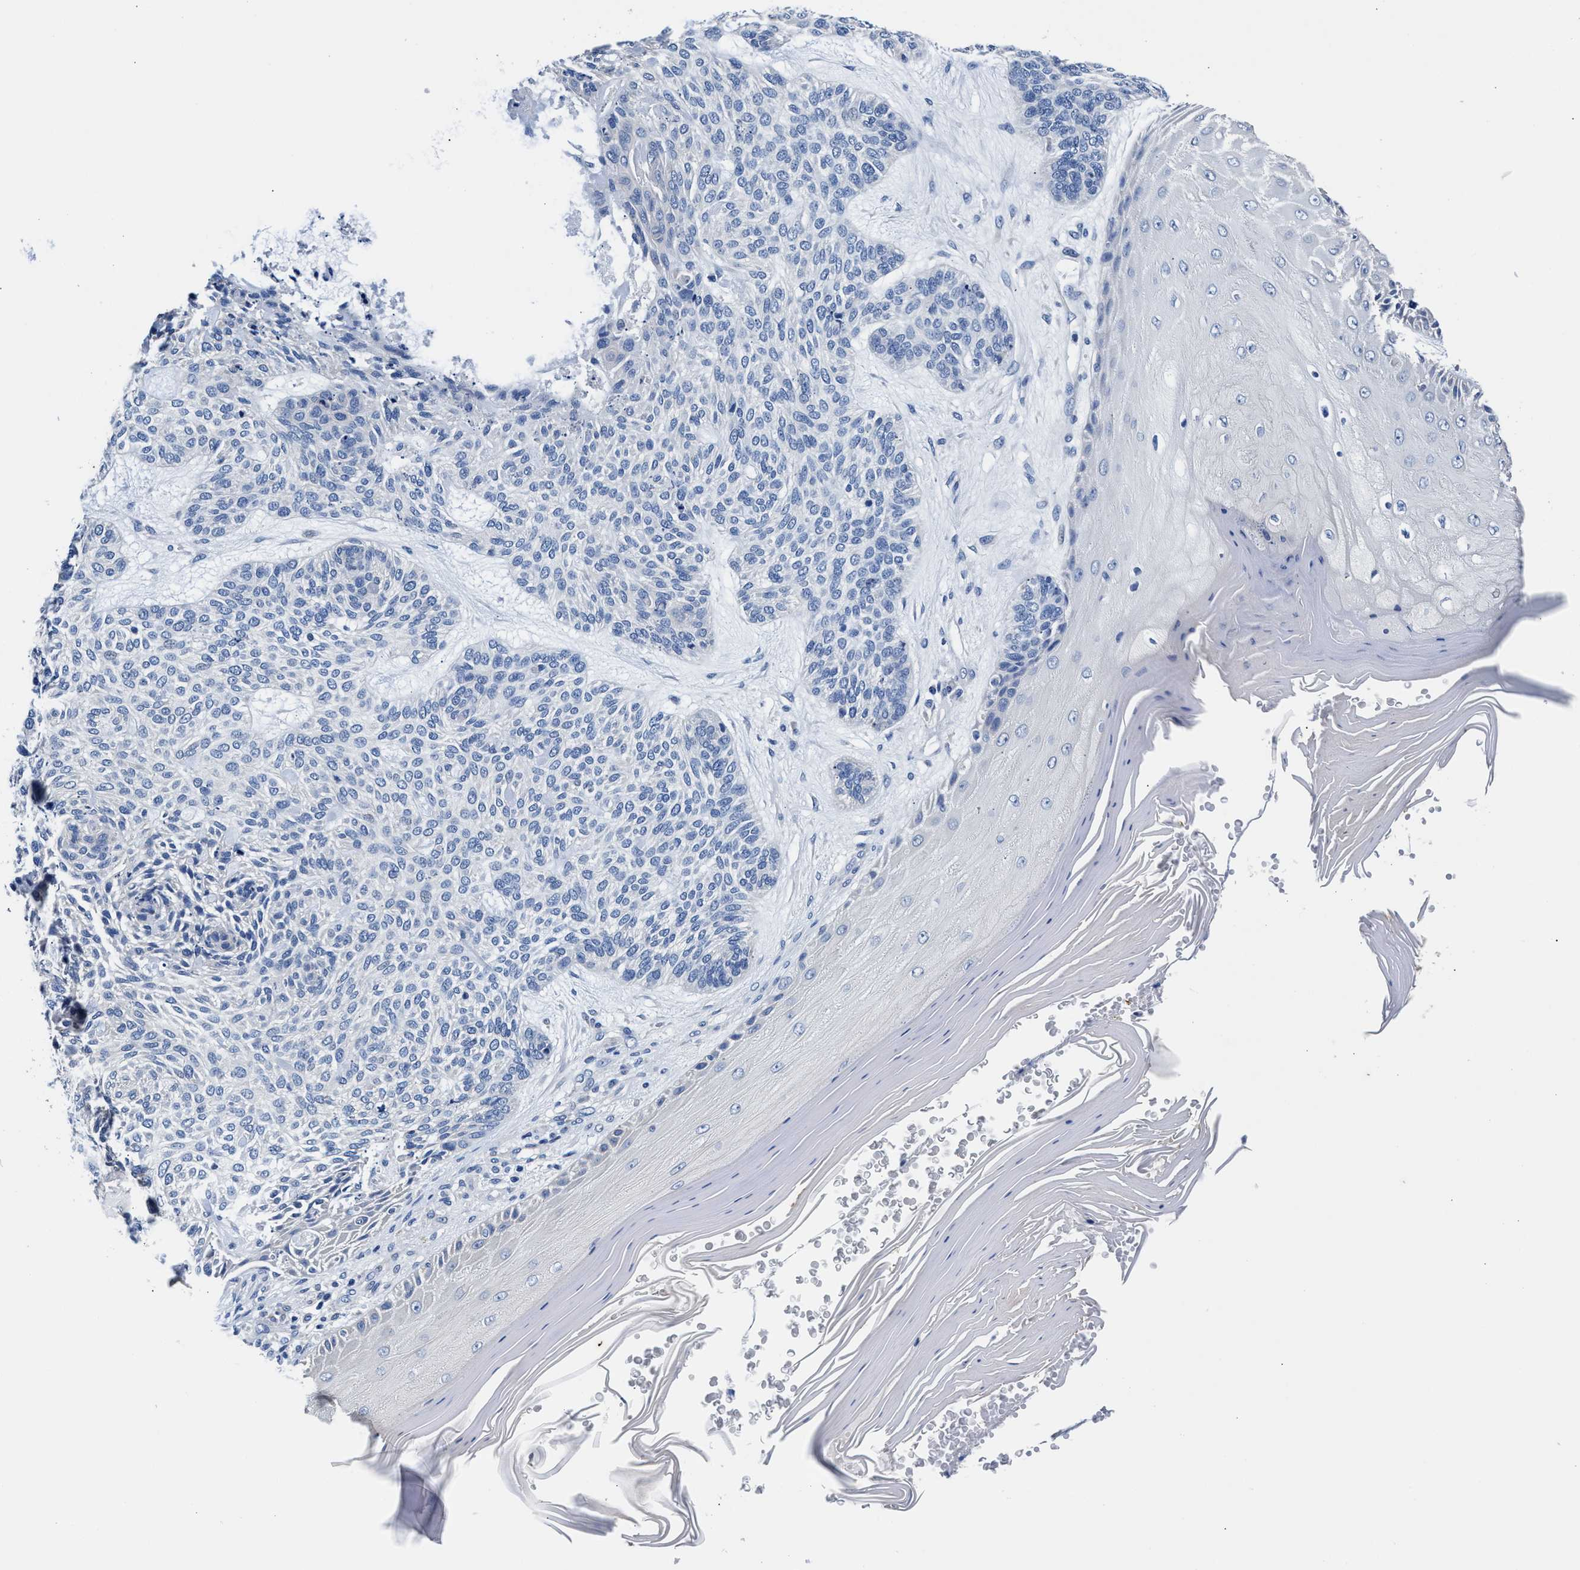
{"staining": {"intensity": "negative", "quantity": "none", "location": "none"}, "tissue": "skin cancer", "cell_type": "Tumor cells", "image_type": "cancer", "snomed": [{"axis": "morphology", "description": "Basal cell carcinoma"}, {"axis": "topography", "description": "Skin"}], "caption": "Tumor cells show no significant protein staining in skin basal cell carcinoma.", "gene": "GSTM1", "patient": {"sex": "male", "age": 55}}